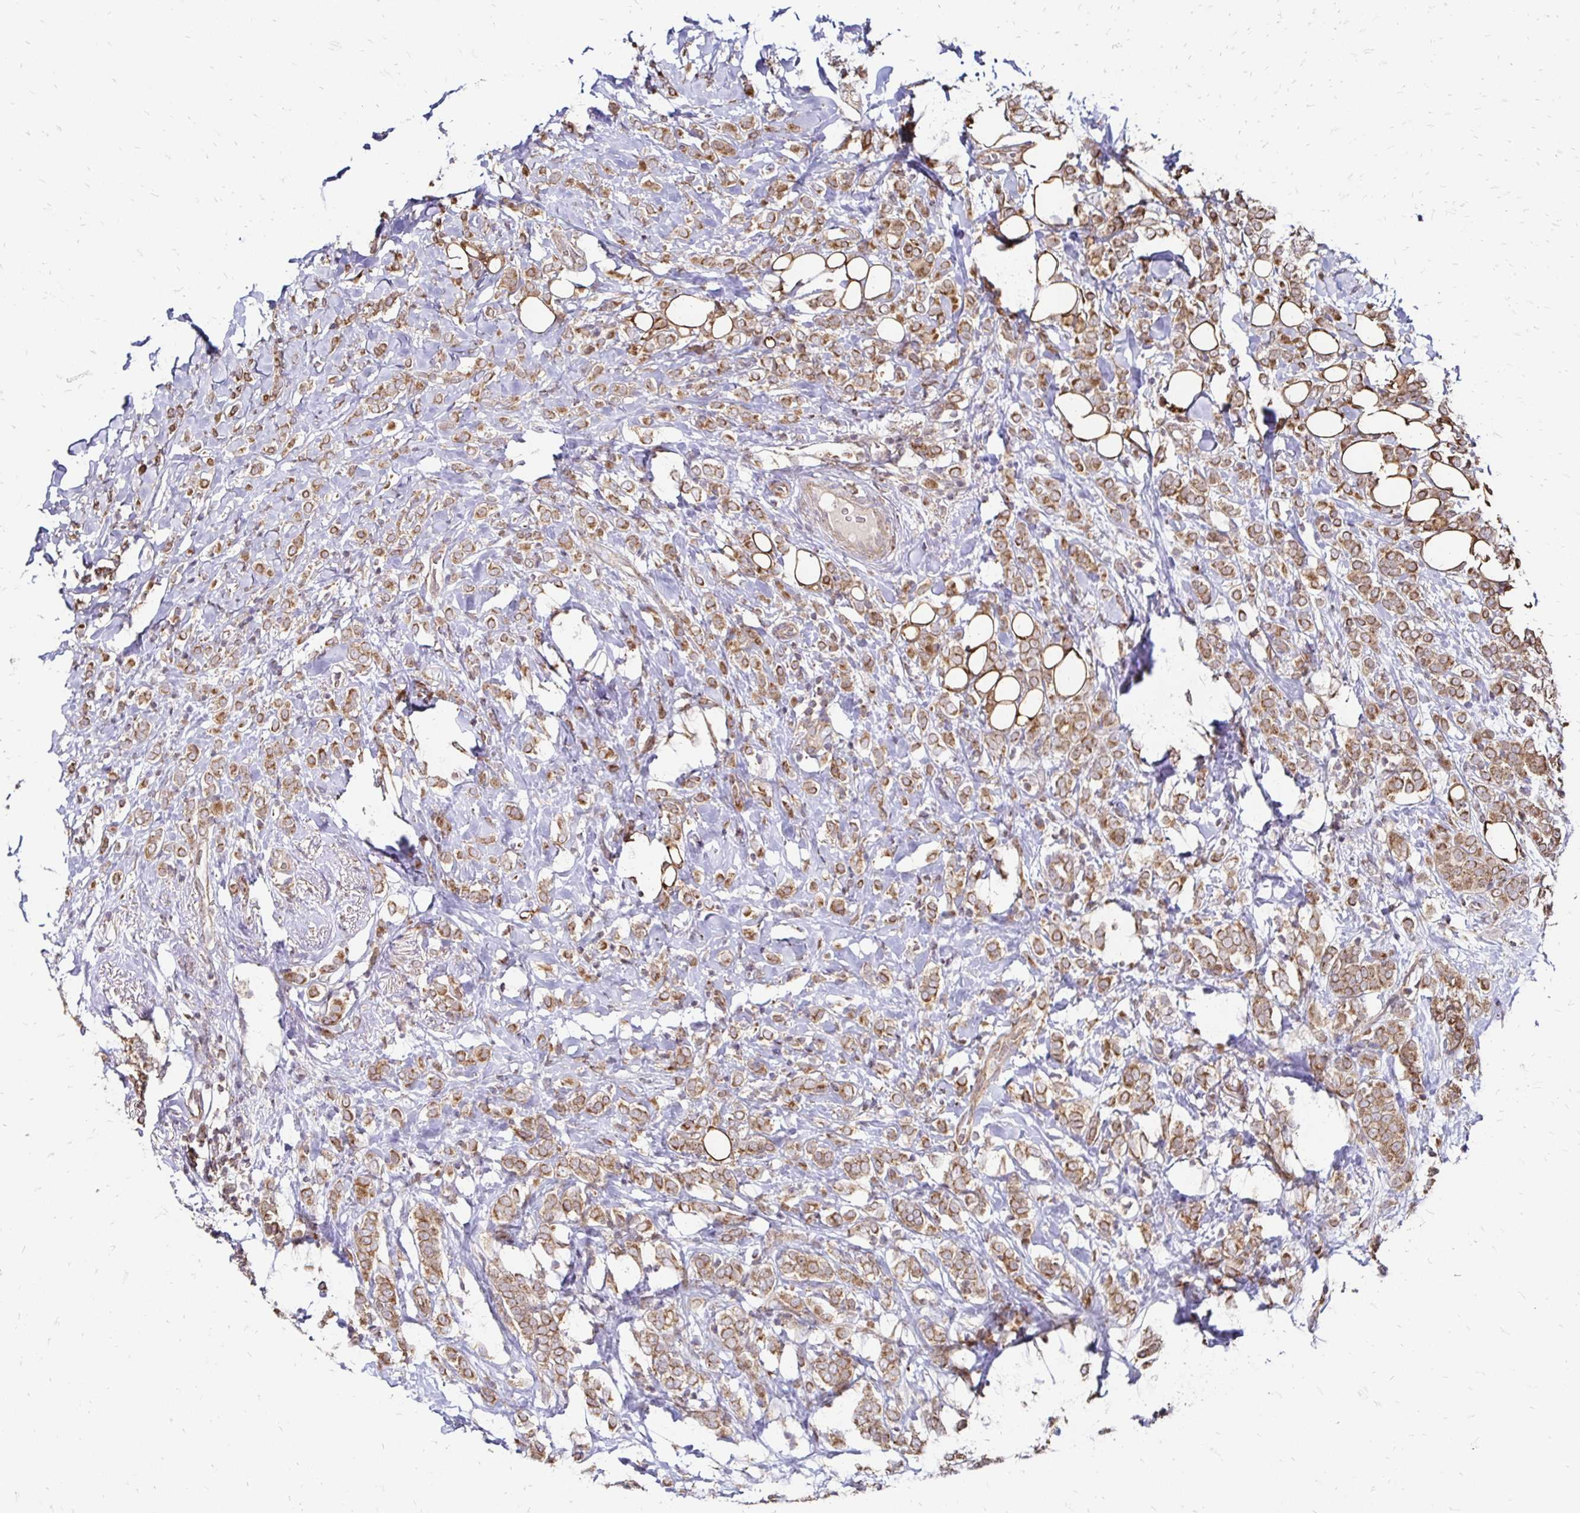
{"staining": {"intensity": "moderate", "quantity": ">75%", "location": "cytoplasmic/membranous"}, "tissue": "breast cancer", "cell_type": "Tumor cells", "image_type": "cancer", "snomed": [{"axis": "morphology", "description": "Lobular carcinoma"}, {"axis": "topography", "description": "Breast"}], "caption": "High-magnification brightfield microscopy of breast cancer (lobular carcinoma) stained with DAB (3,3'-diaminobenzidine) (brown) and counterstained with hematoxylin (blue). tumor cells exhibit moderate cytoplasmic/membranous positivity is appreciated in about>75% of cells.", "gene": "ZW10", "patient": {"sex": "female", "age": 49}}